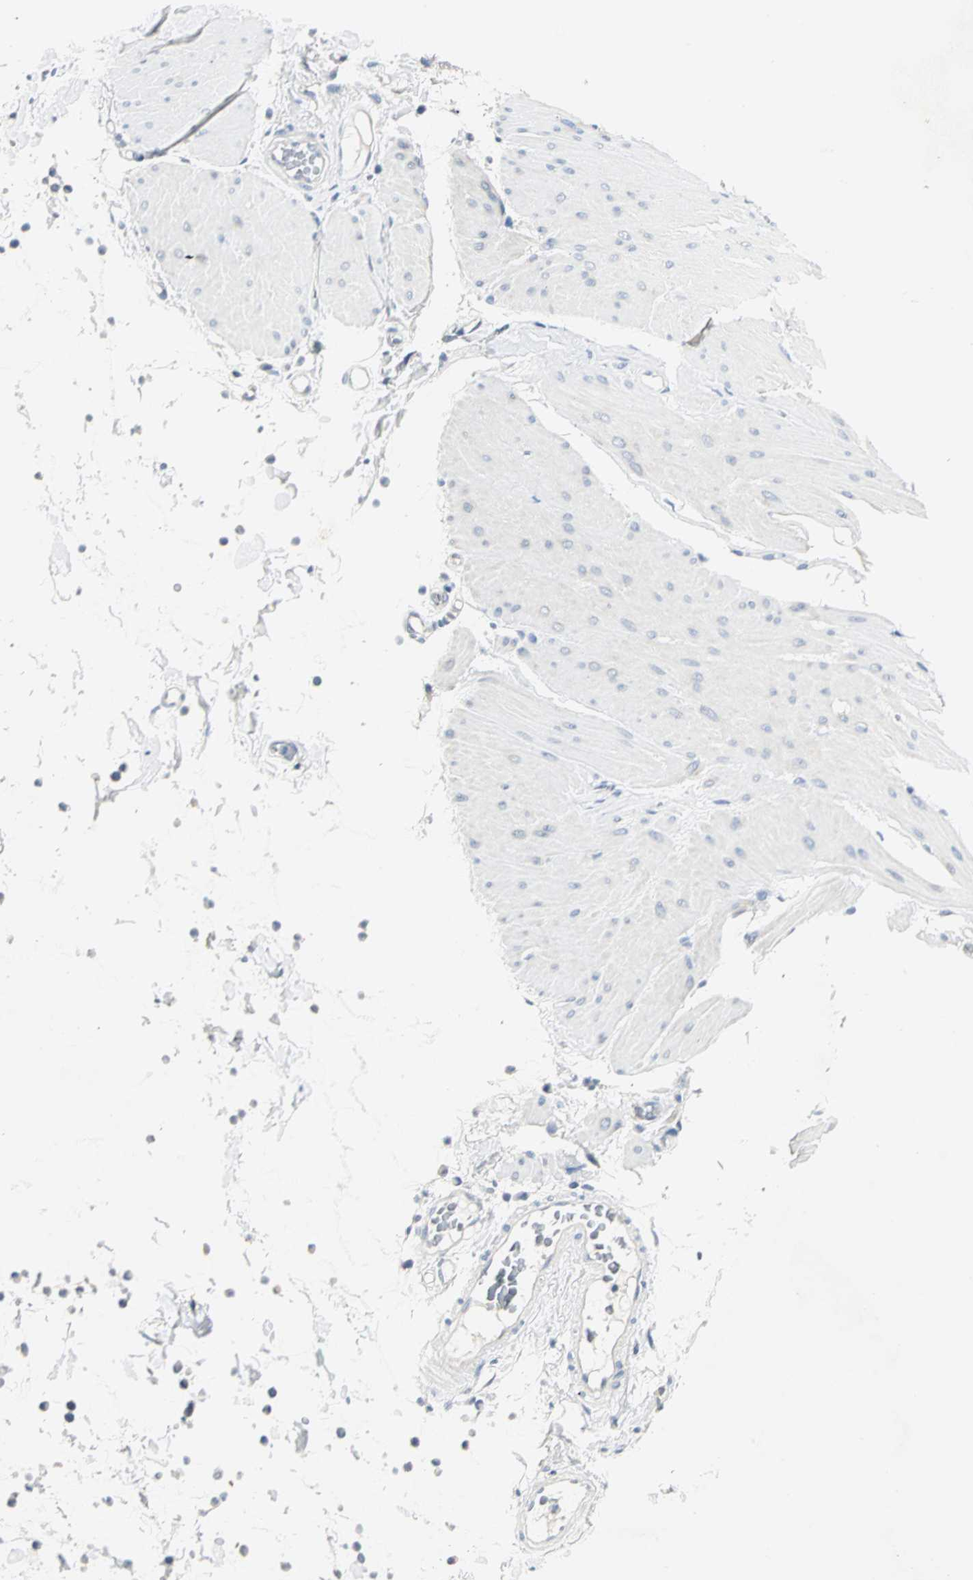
{"staining": {"intensity": "negative", "quantity": "none", "location": "none"}, "tissue": "smooth muscle", "cell_type": "Smooth muscle cells", "image_type": "normal", "snomed": [{"axis": "morphology", "description": "Normal tissue, NOS"}, {"axis": "topography", "description": "Smooth muscle"}, {"axis": "topography", "description": "Colon"}], "caption": "Immunohistochemistry micrograph of normal smooth muscle: human smooth muscle stained with DAB (3,3'-diaminobenzidine) demonstrates no significant protein positivity in smooth muscle cells.", "gene": "B3GNT2", "patient": {"sex": "male", "age": 67}}